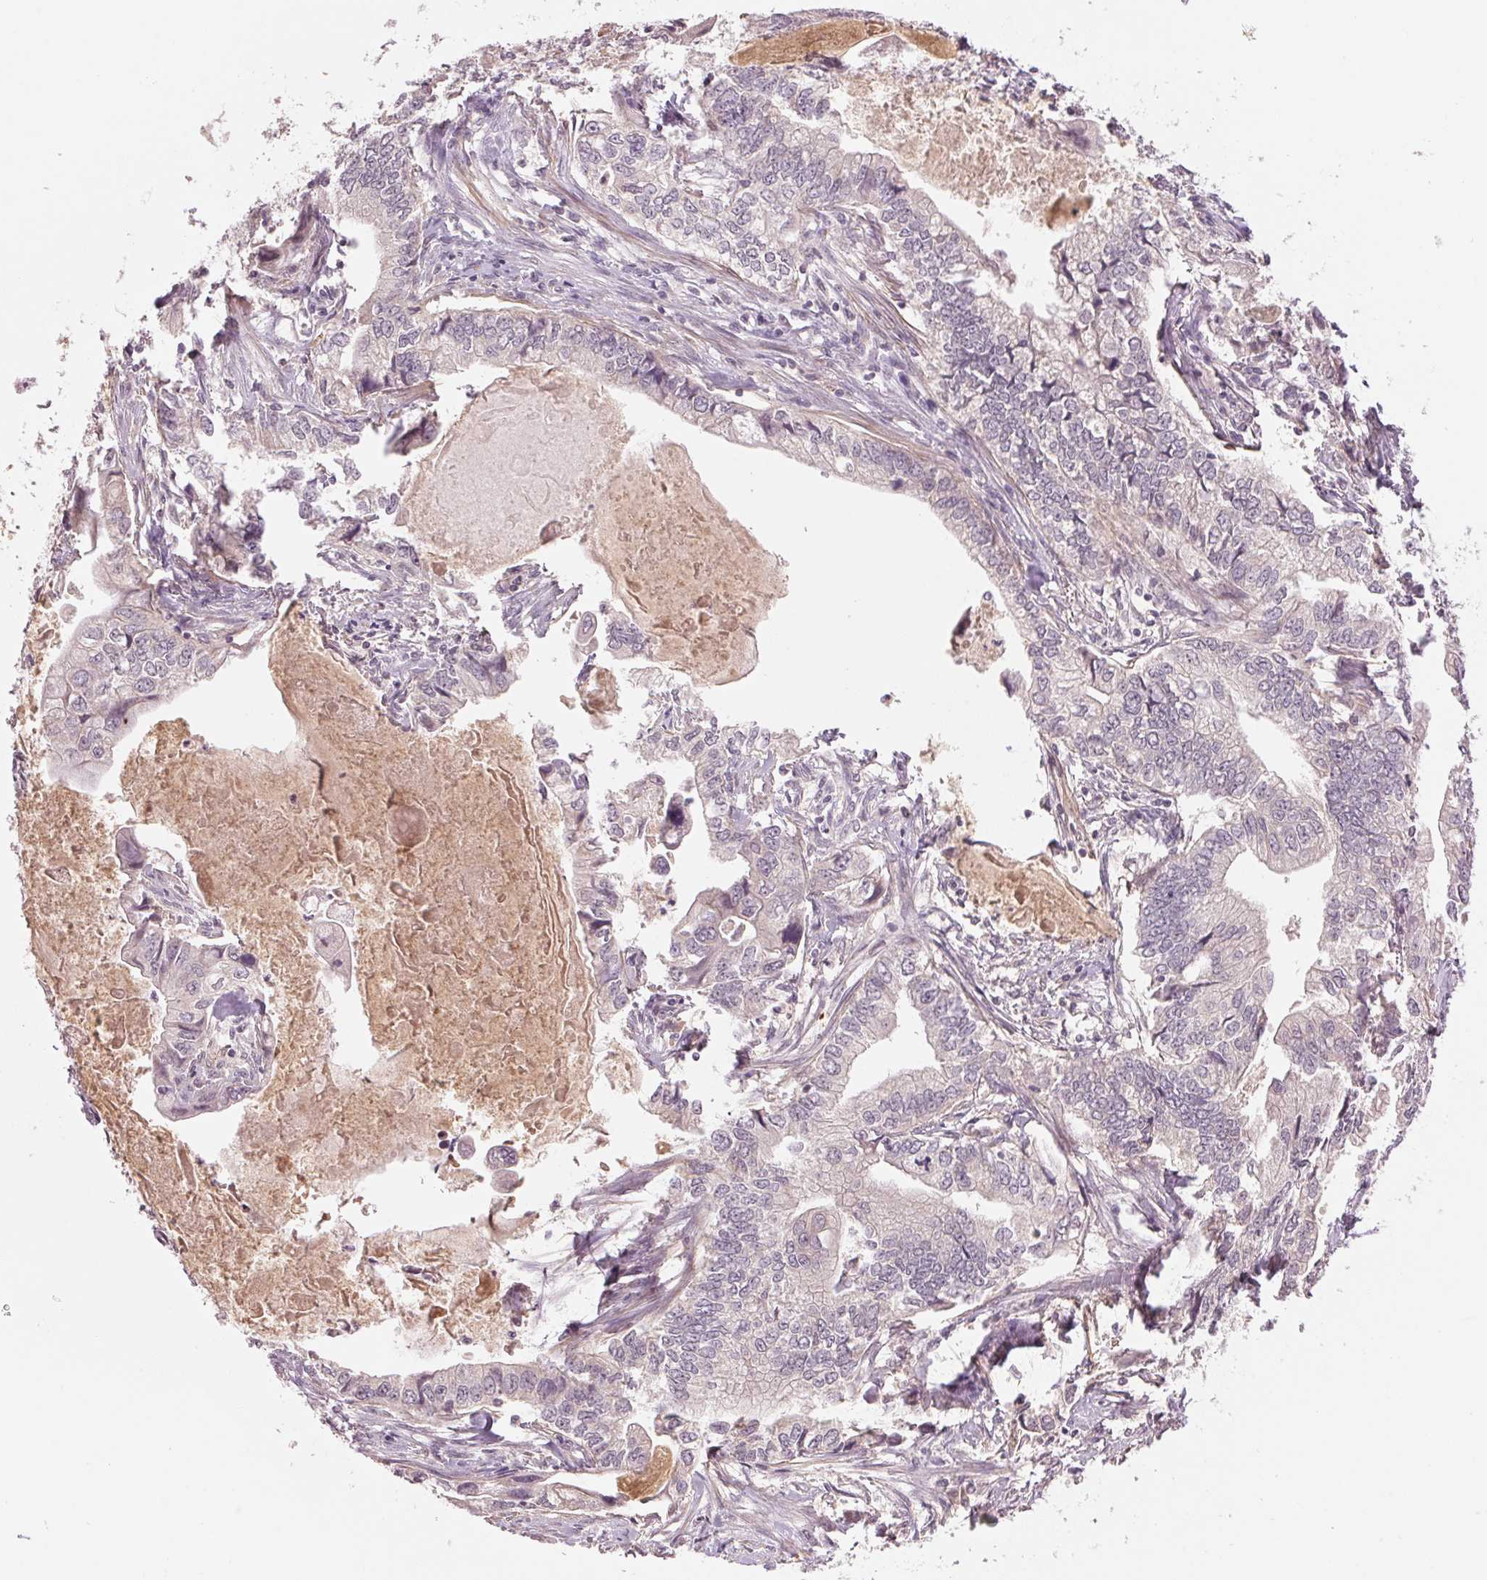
{"staining": {"intensity": "negative", "quantity": "none", "location": "none"}, "tissue": "stomach cancer", "cell_type": "Tumor cells", "image_type": "cancer", "snomed": [{"axis": "morphology", "description": "Adenocarcinoma, NOS"}, {"axis": "topography", "description": "Pancreas"}, {"axis": "topography", "description": "Stomach, upper"}], "caption": "The micrograph demonstrates no significant expression in tumor cells of adenocarcinoma (stomach). (Stains: DAB IHC with hematoxylin counter stain, Microscopy: brightfield microscopy at high magnification).", "gene": "PPIA", "patient": {"sex": "male", "age": 77}}